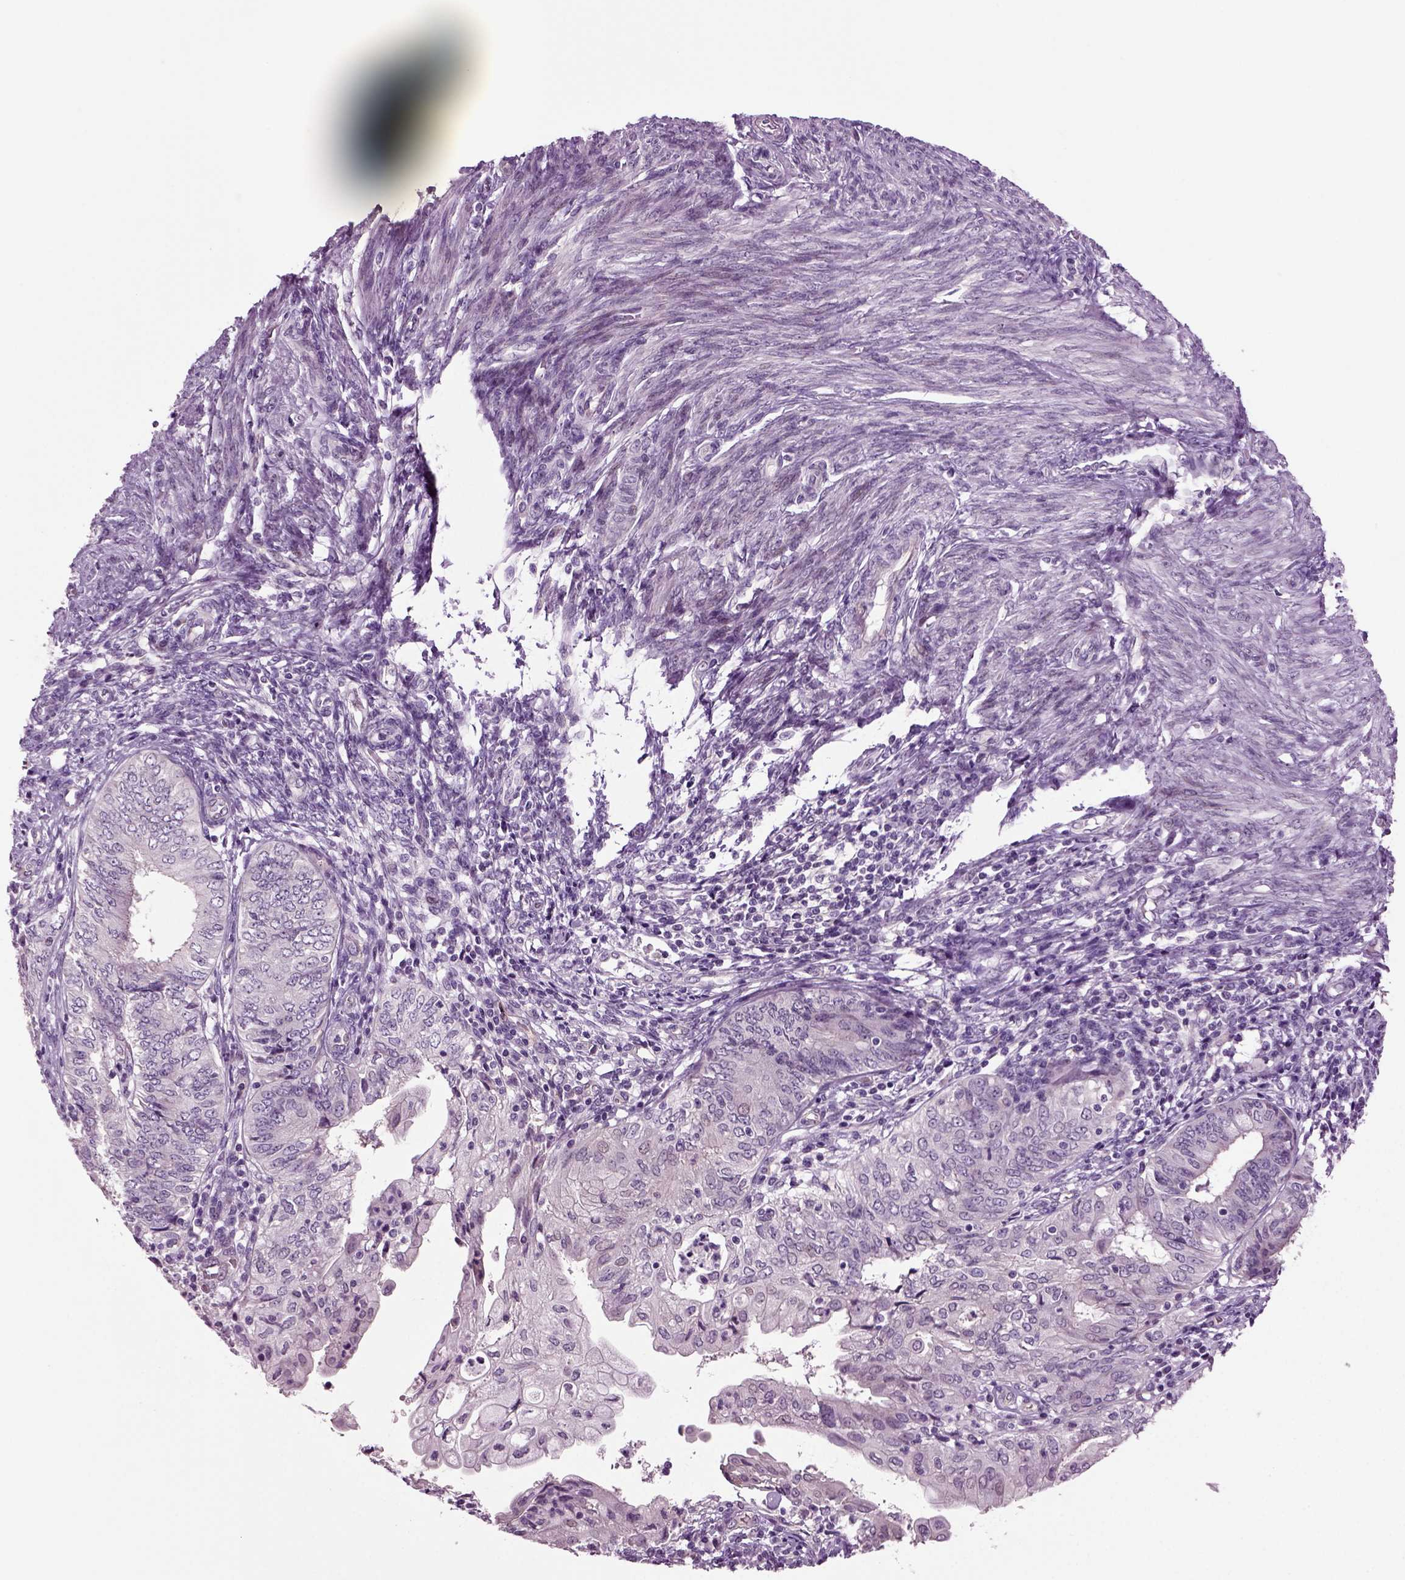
{"staining": {"intensity": "weak", "quantity": "<25%", "location": "cytoplasmic/membranous"}, "tissue": "endometrial cancer", "cell_type": "Tumor cells", "image_type": "cancer", "snomed": [{"axis": "morphology", "description": "Adenocarcinoma, NOS"}, {"axis": "topography", "description": "Endometrium"}], "caption": "The histopathology image shows no staining of tumor cells in endometrial cancer (adenocarcinoma).", "gene": "COL9A2", "patient": {"sex": "female", "age": 68}}